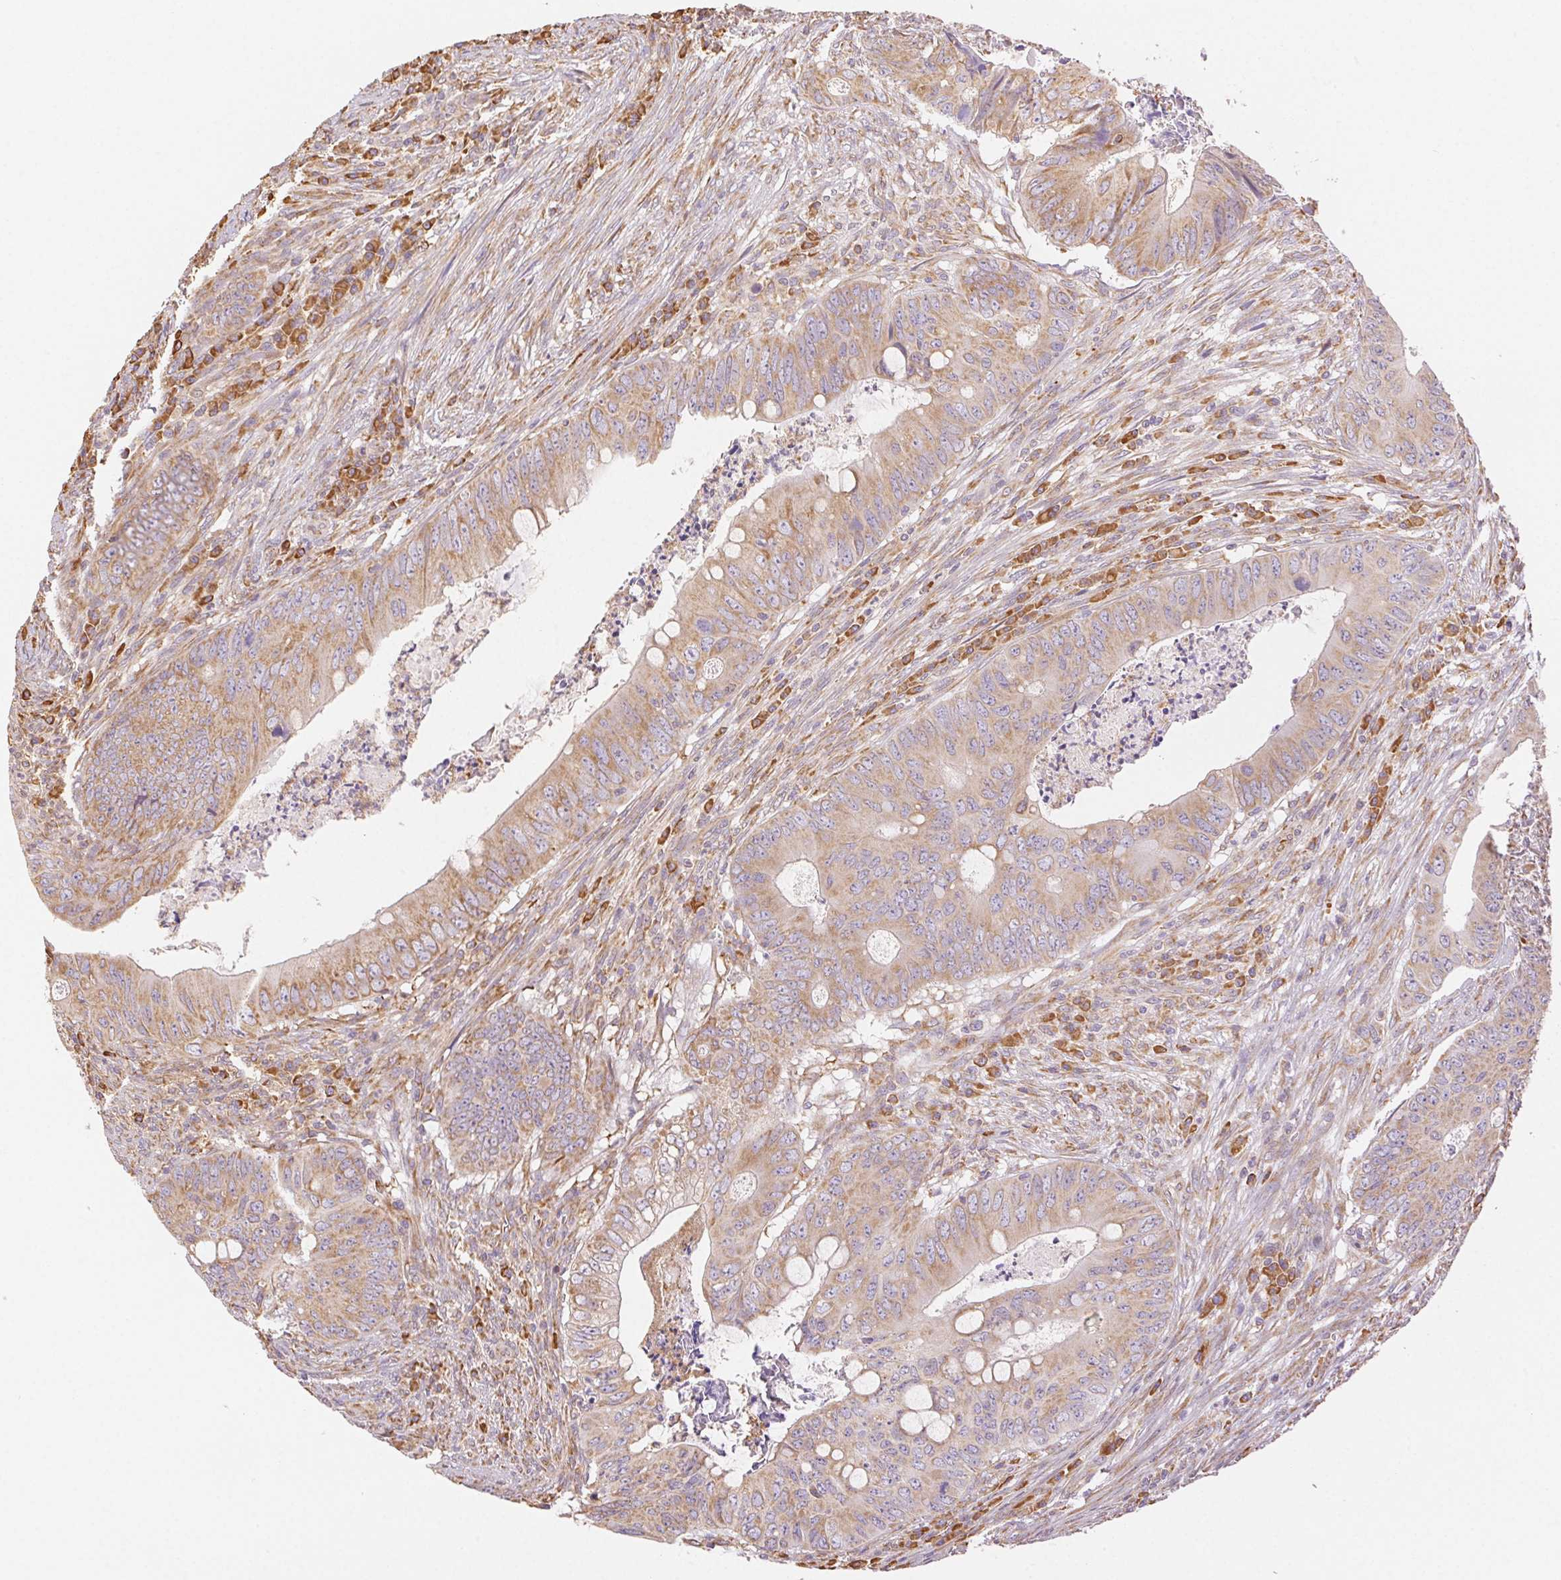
{"staining": {"intensity": "weak", "quantity": ">75%", "location": "cytoplasmic/membranous"}, "tissue": "colorectal cancer", "cell_type": "Tumor cells", "image_type": "cancer", "snomed": [{"axis": "morphology", "description": "Adenocarcinoma, NOS"}, {"axis": "topography", "description": "Colon"}], "caption": "Immunohistochemistry of human colorectal cancer (adenocarcinoma) shows low levels of weak cytoplasmic/membranous staining in about >75% of tumor cells. (IHC, brightfield microscopy, high magnification).", "gene": "ENTREP1", "patient": {"sex": "female", "age": 74}}